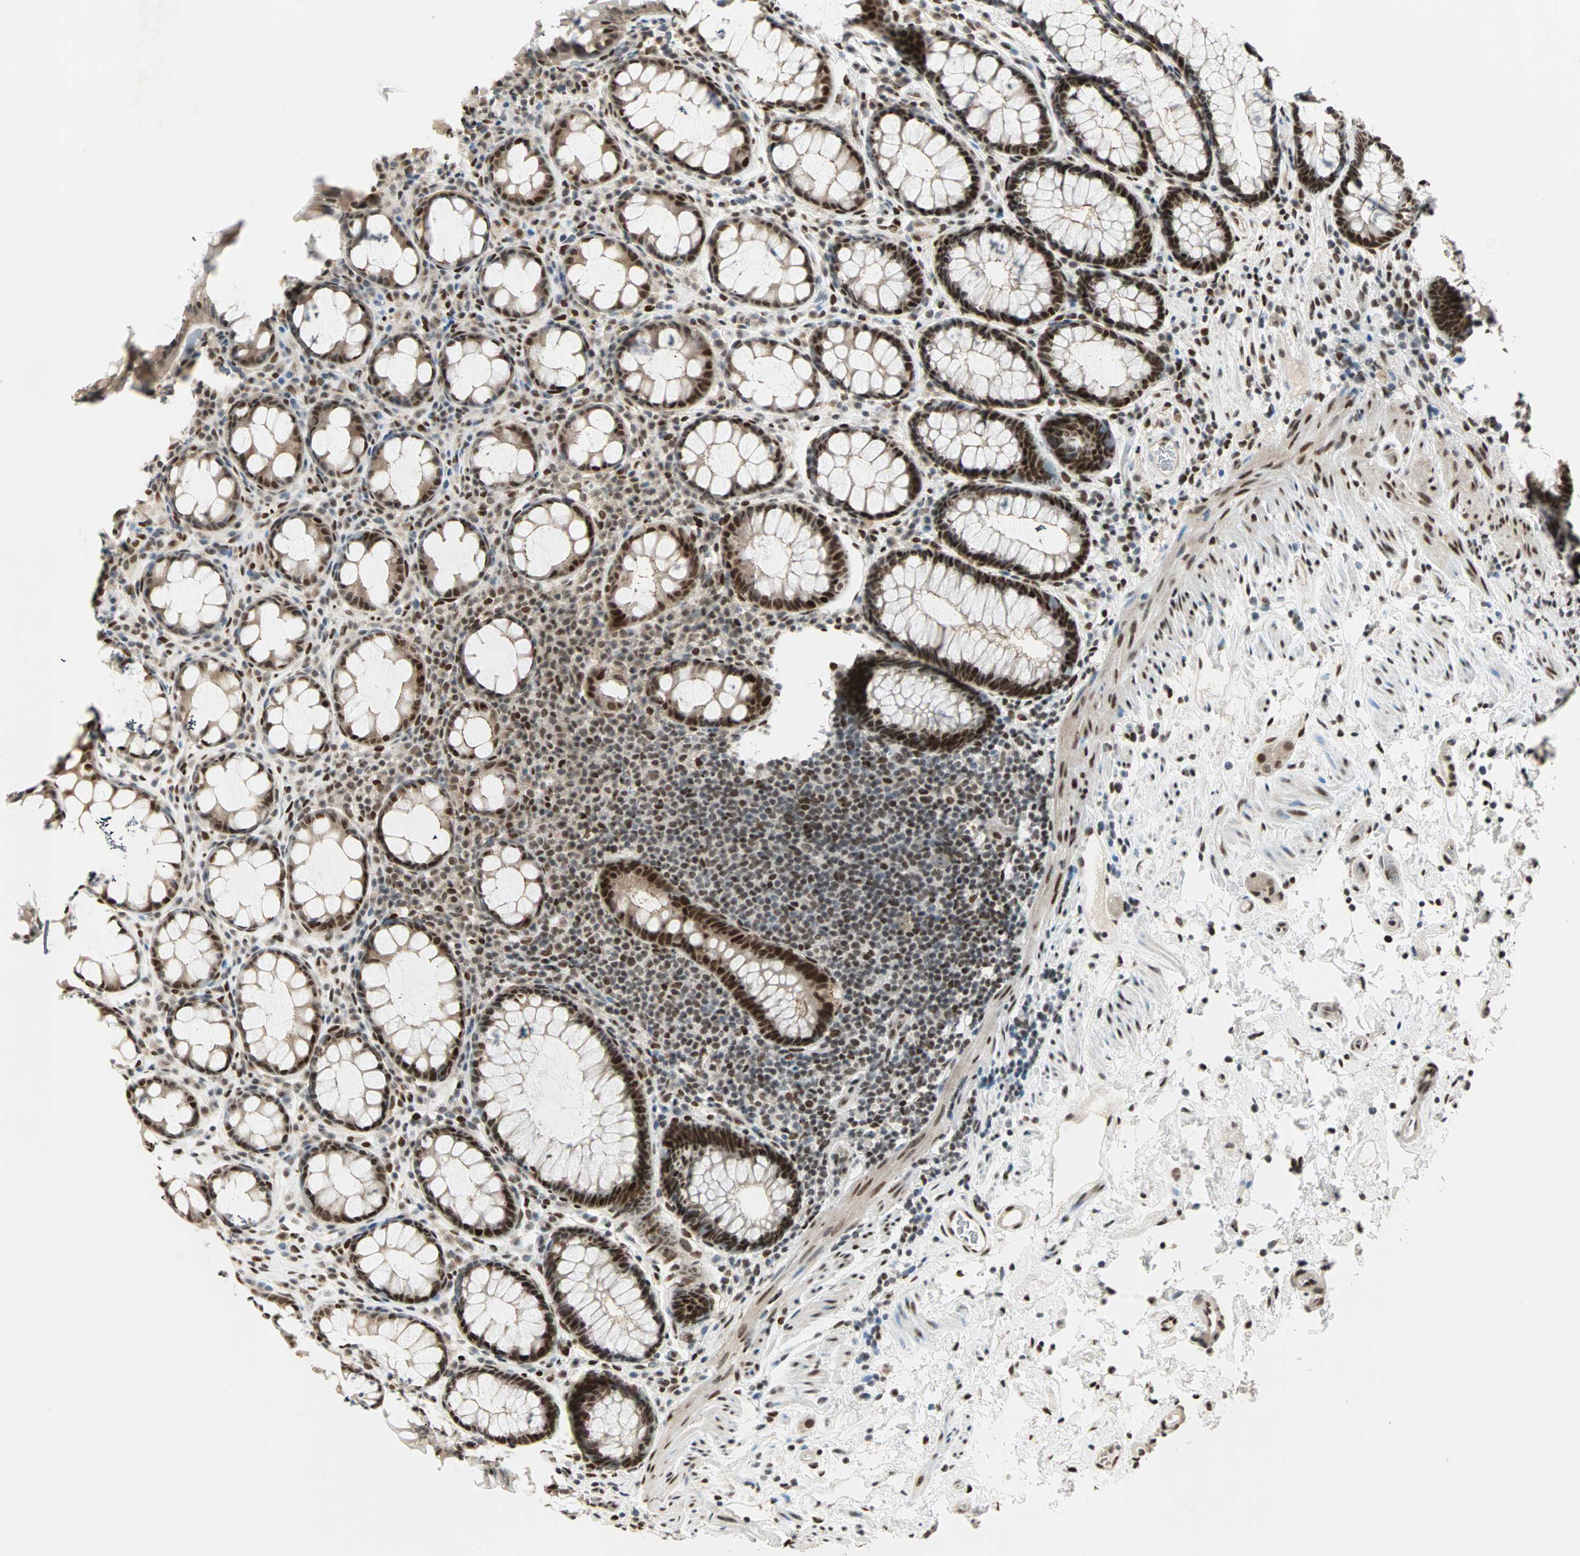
{"staining": {"intensity": "strong", "quantity": ">75%", "location": "nuclear"}, "tissue": "rectum", "cell_type": "Glandular cells", "image_type": "normal", "snomed": [{"axis": "morphology", "description": "Normal tissue, NOS"}, {"axis": "topography", "description": "Rectum"}], "caption": "Strong nuclear staining for a protein is appreciated in approximately >75% of glandular cells of normal rectum using IHC.", "gene": "BLM", "patient": {"sex": "male", "age": 92}}